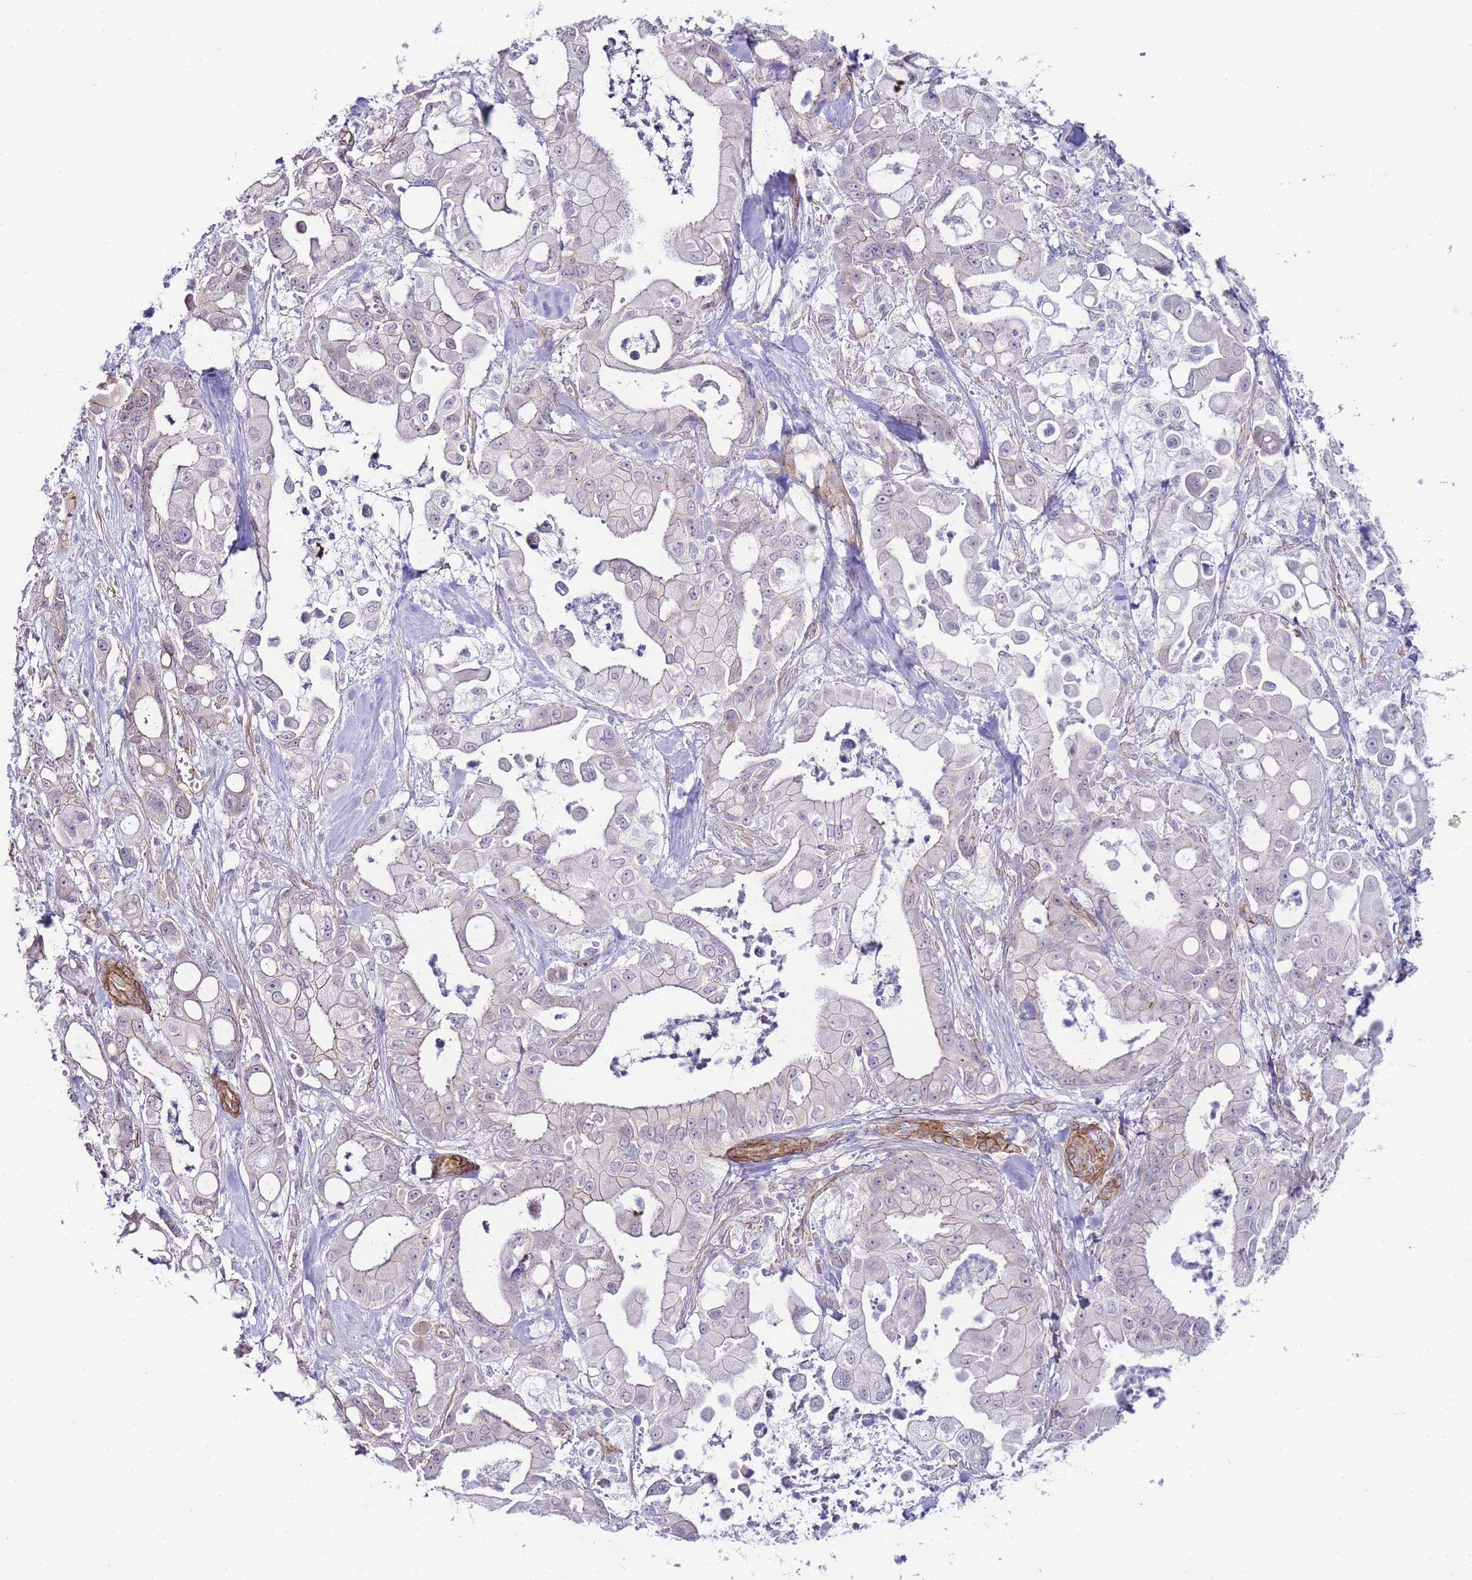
{"staining": {"intensity": "weak", "quantity": "<25%", "location": "cytoplasmic/membranous"}, "tissue": "pancreatic cancer", "cell_type": "Tumor cells", "image_type": "cancer", "snomed": [{"axis": "morphology", "description": "Adenocarcinoma, NOS"}, {"axis": "topography", "description": "Pancreas"}], "caption": "Image shows no significant protein positivity in tumor cells of adenocarcinoma (pancreatic).", "gene": "PDCD7", "patient": {"sex": "male", "age": 68}}